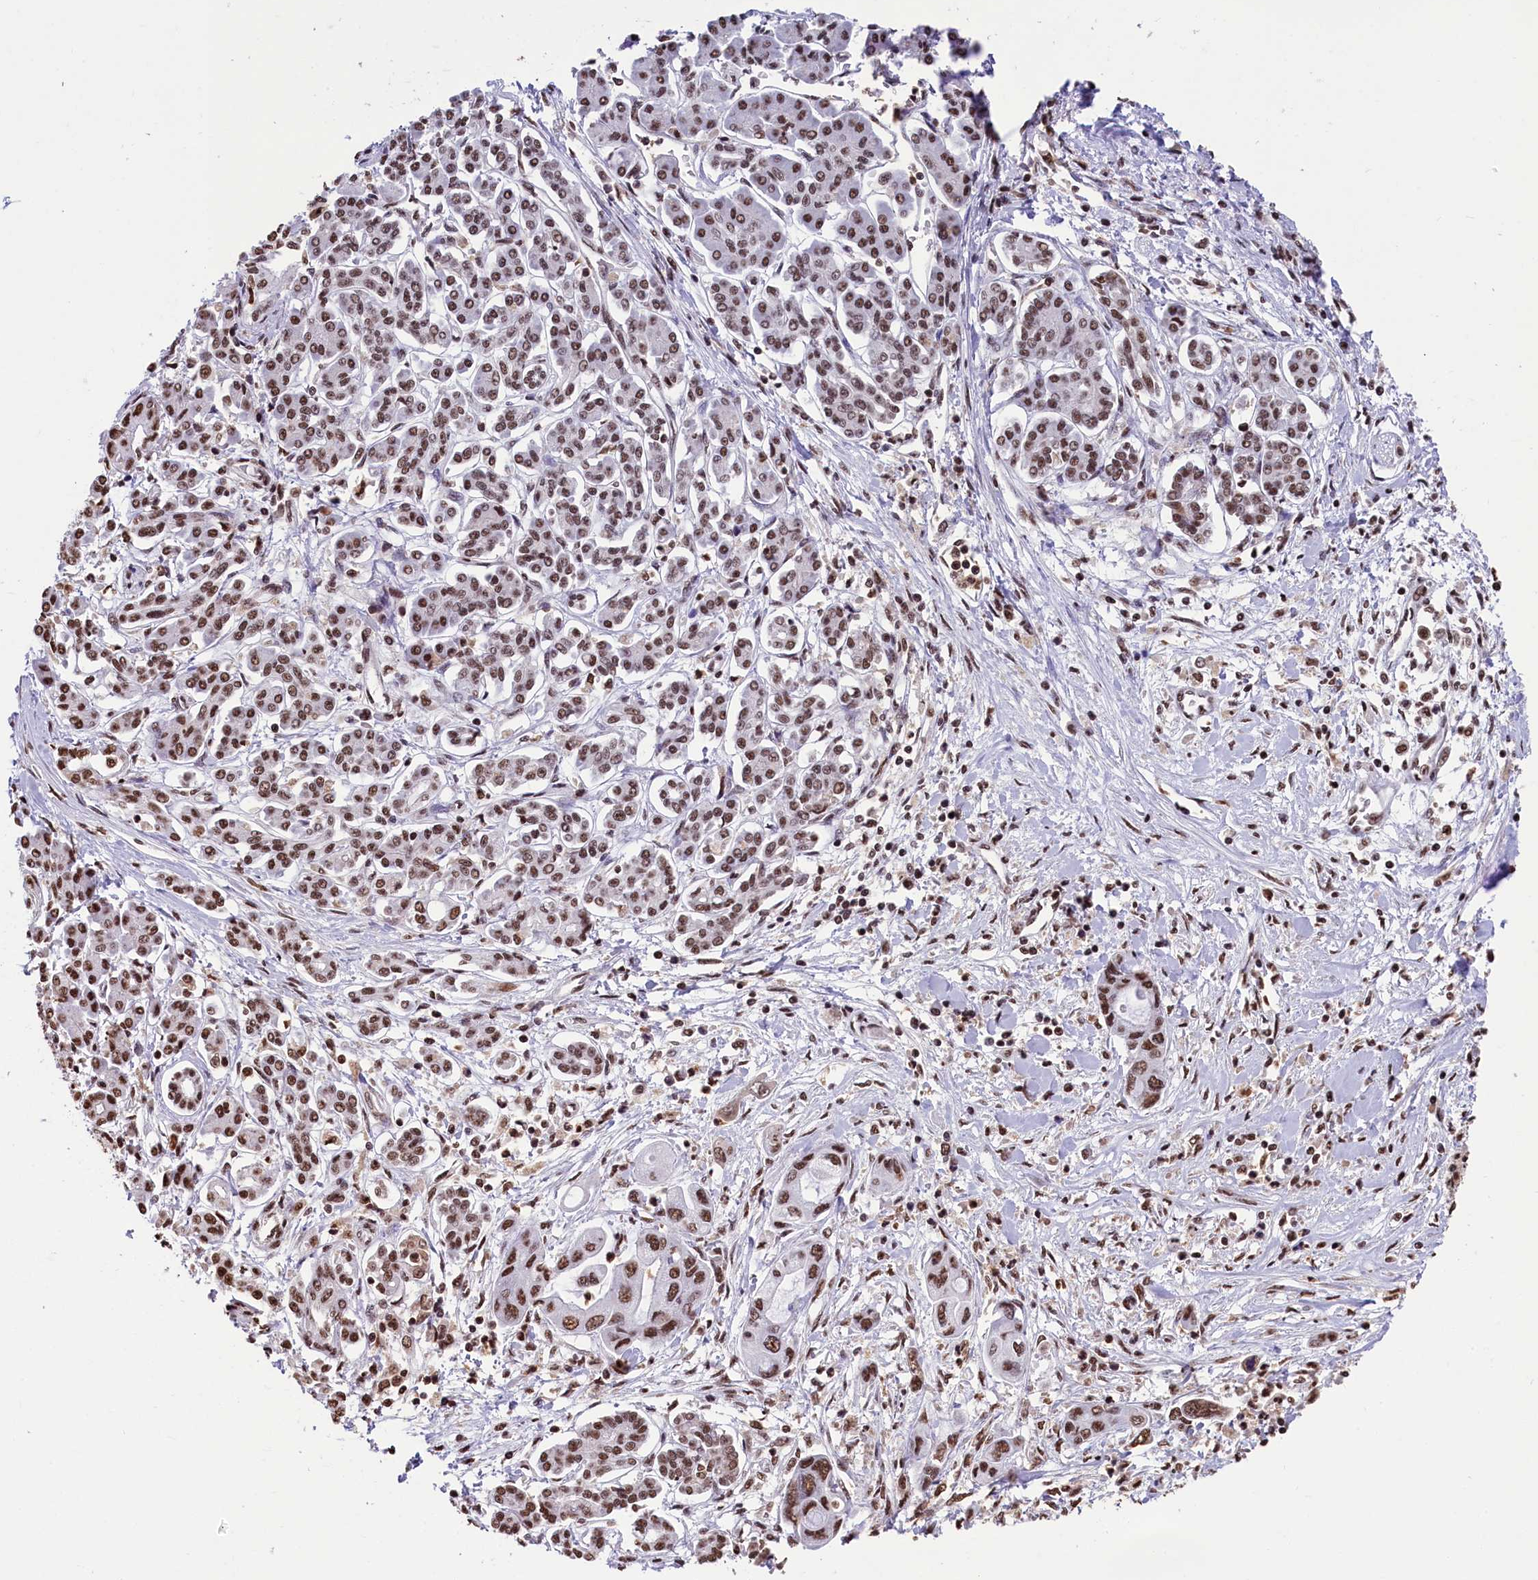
{"staining": {"intensity": "moderate", "quantity": ">75%", "location": "nuclear"}, "tissue": "pancreatic cancer", "cell_type": "Tumor cells", "image_type": "cancer", "snomed": [{"axis": "morphology", "description": "Normal tissue, NOS"}, {"axis": "morphology", "description": "Adenocarcinoma, NOS"}, {"axis": "topography", "description": "Pancreas"}], "caption": "Immunohistochemical staining of human adenocarcinoma (pancreatic) shows moderate nuclear protein positivity in about >75% of tumor cells. Using DAB (3,3'-diaminobenzidine) (brown) and hematoxylin (blue) stains, captured at high magnification using brightfield microscopy.", "gene": "SNRPD2", "patient": {"sex": "female", "age": 64}}